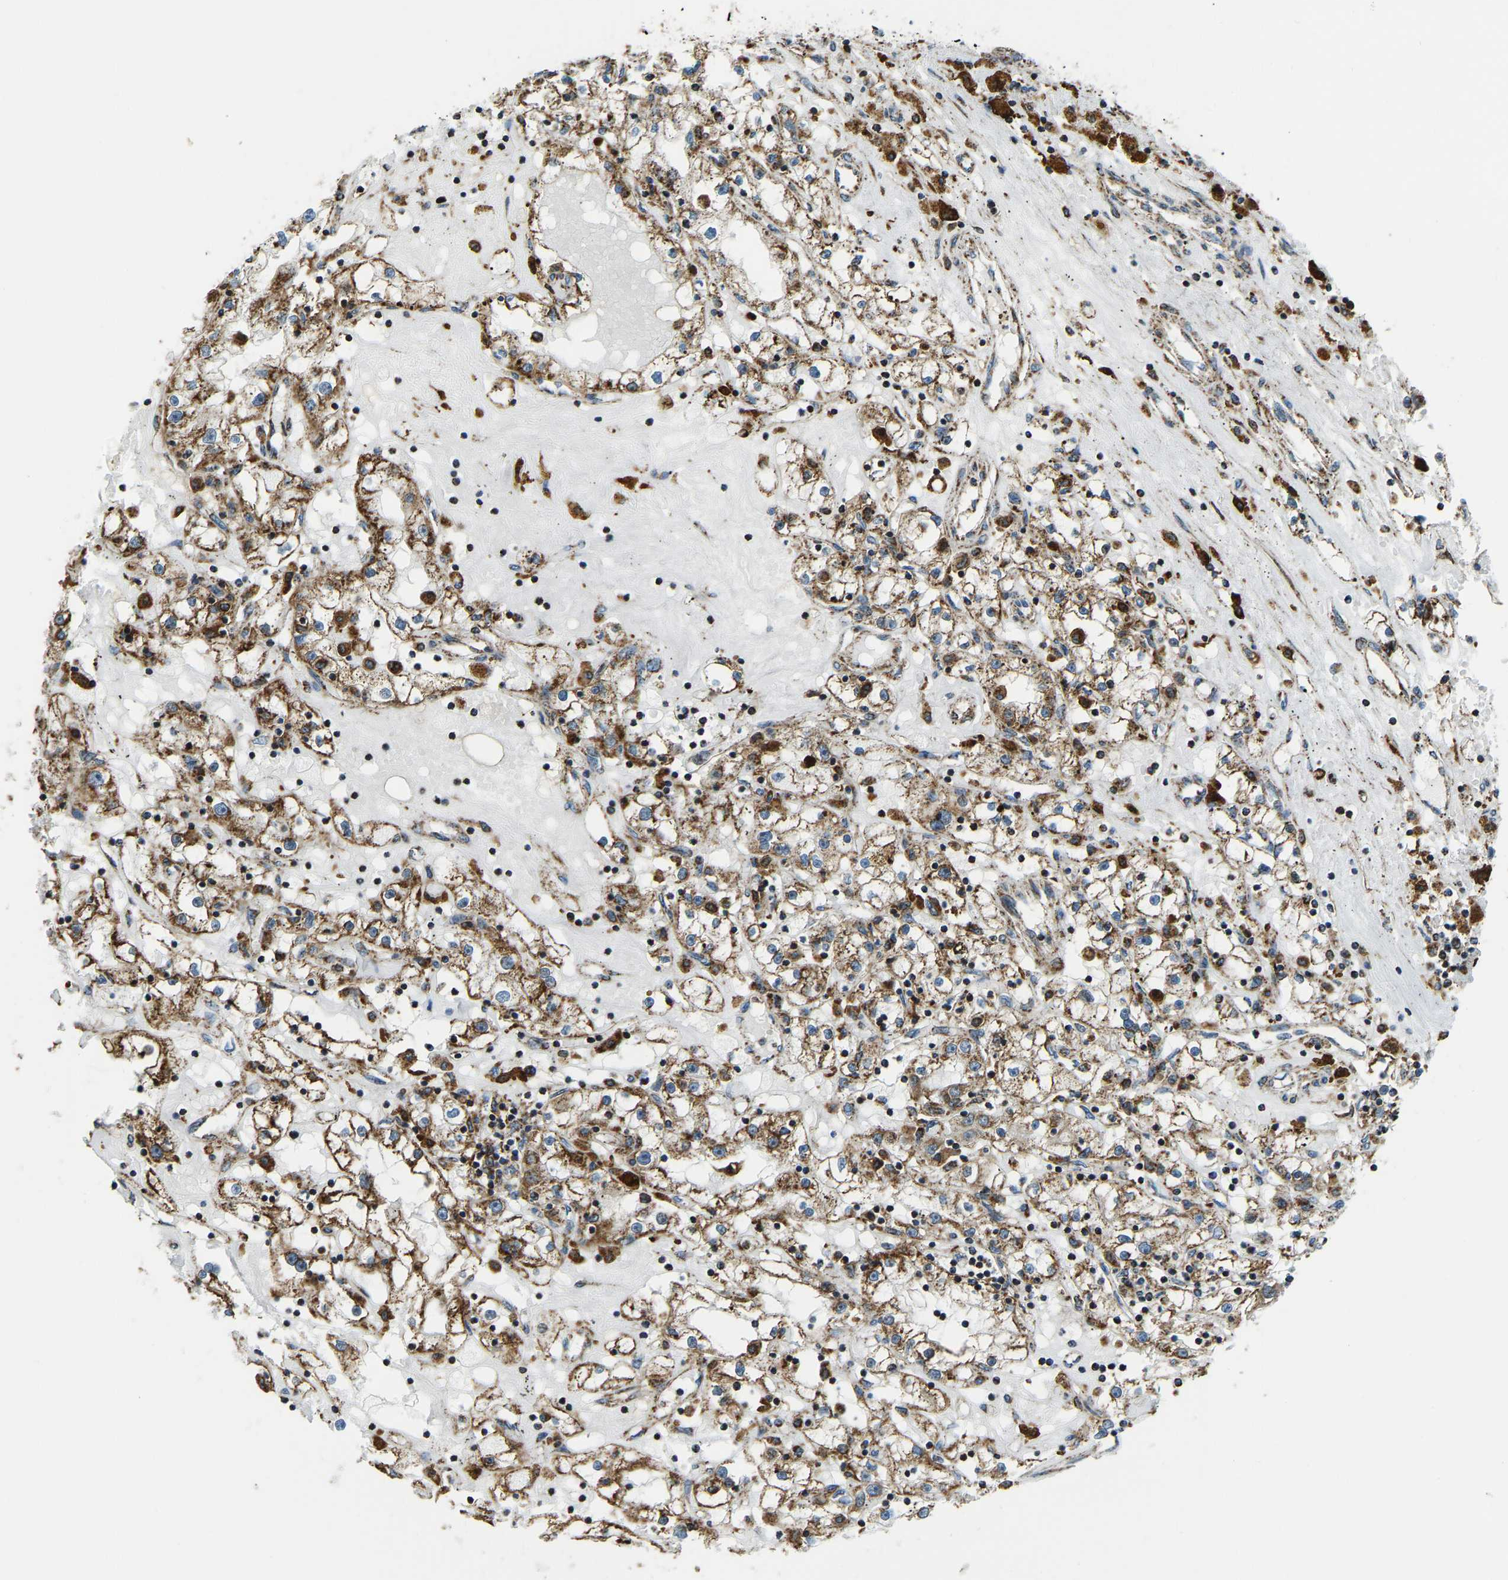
{"staining": {"intensity": "moderate", "quantity": ">75%", "location": "cytoplasmic/membranous"}, "tissue": "renal cancer", "cell_type": "Tumor cells", "image_type": "cancer", "snomed": [{"axis": "morphology", "description": "Adenocarcinoma, NOS"}, {"axis": "topography", "description": "Kidney"}], "caption": "High-magnification brightfield microscopy of adenocarcinoma (renal) stained with DAB (3,3'-diaminobenzidine) (brown) and counterstained with hematoxylin (blue). tumor cells exhibit moderate cytoplasmic/membranous positivity is identified in about>75% of cells. The protein is shown in brown color, while the nuclei are stained blue.", "gene": "RBM33", "patient": {"sex": "male", "age": 56}}